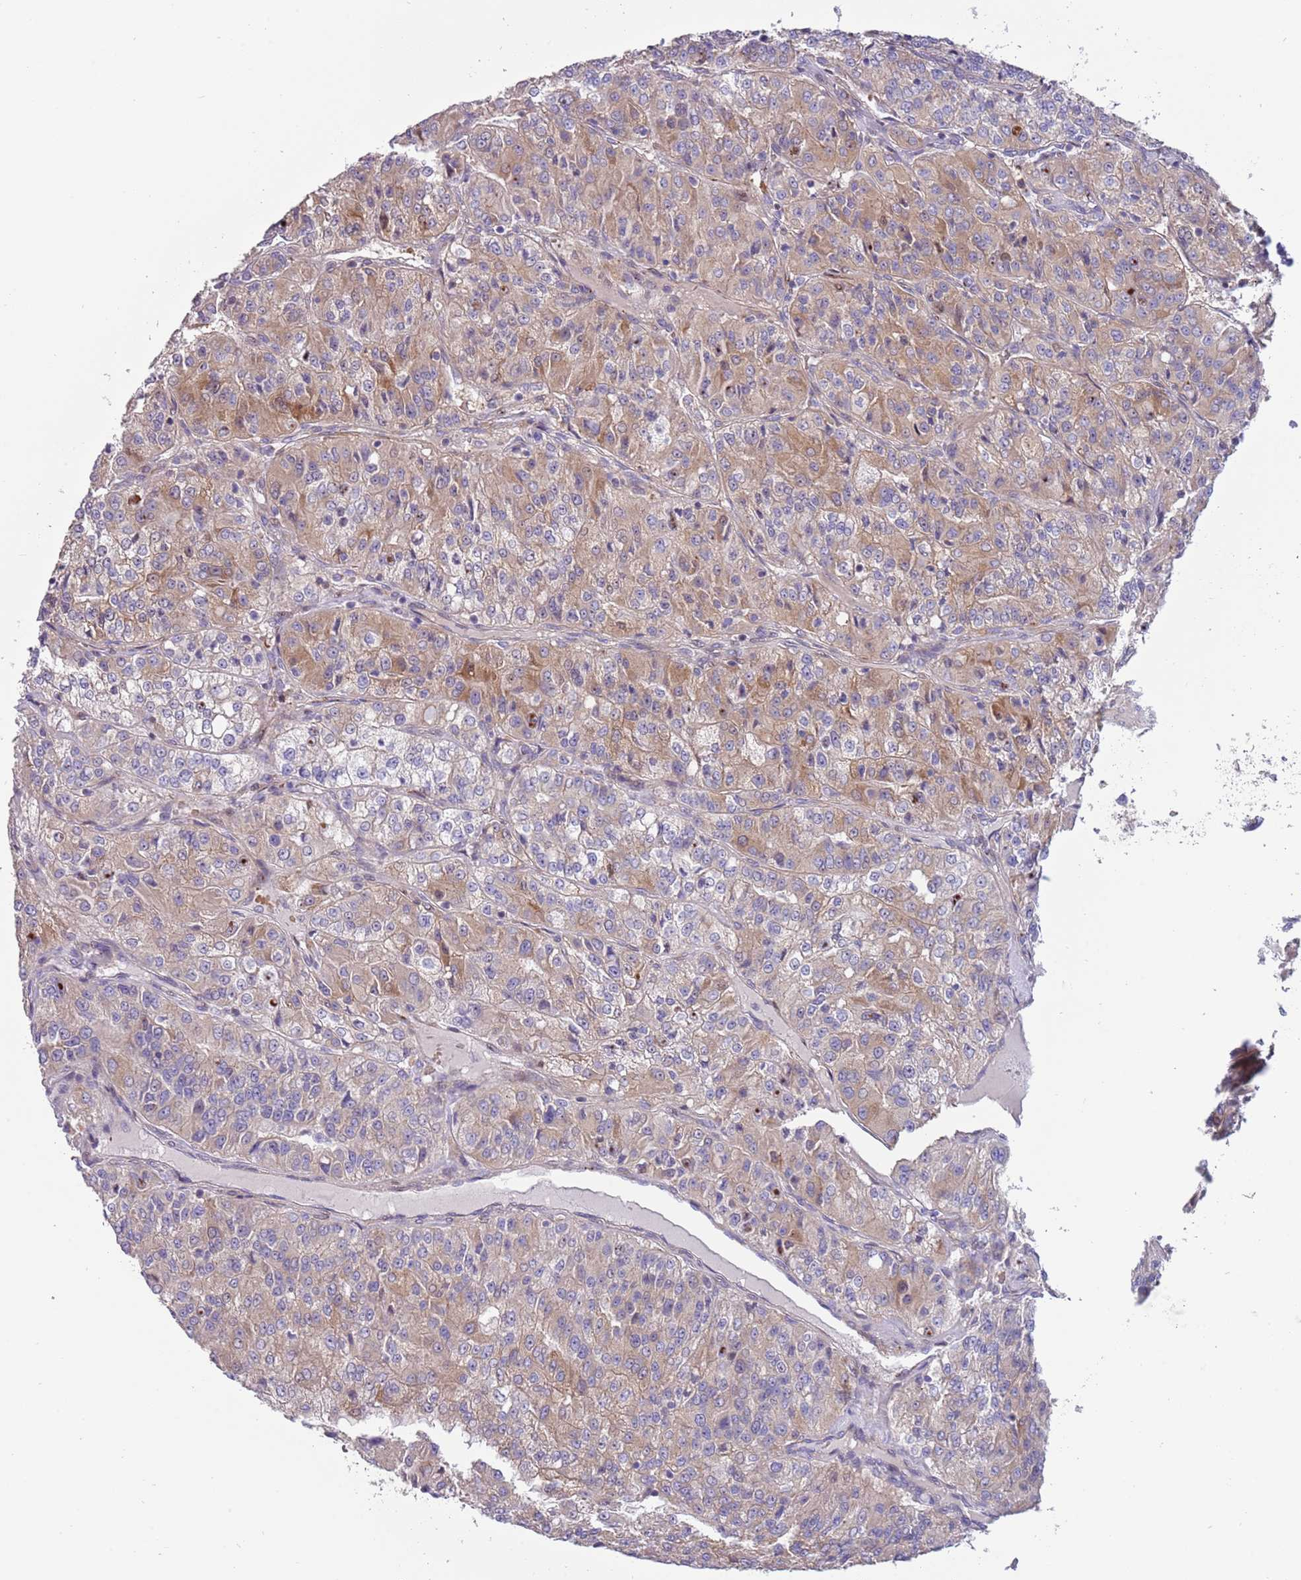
{"staining": {"intensity": "weak", "quantity": ">75%", "location": "cytoplasmic/membranous"}, "tissue": "renal cancer", "cell_type": "Tumor cells", "image_type": "cancer", "snomed": [{"axis": "morphology", "description": "Adenocarcinoma, NOS"}, {"axis": "topography", "description": "Kidney"}], "caption": "Protein analysis of adenocarcinoma (renal) tissue displays weak cytoplasmic/membranous positivity in approximately >75% of tumor cells.", "gene": "ITGB6", "patient": {"sex": "female", "age": 63}}